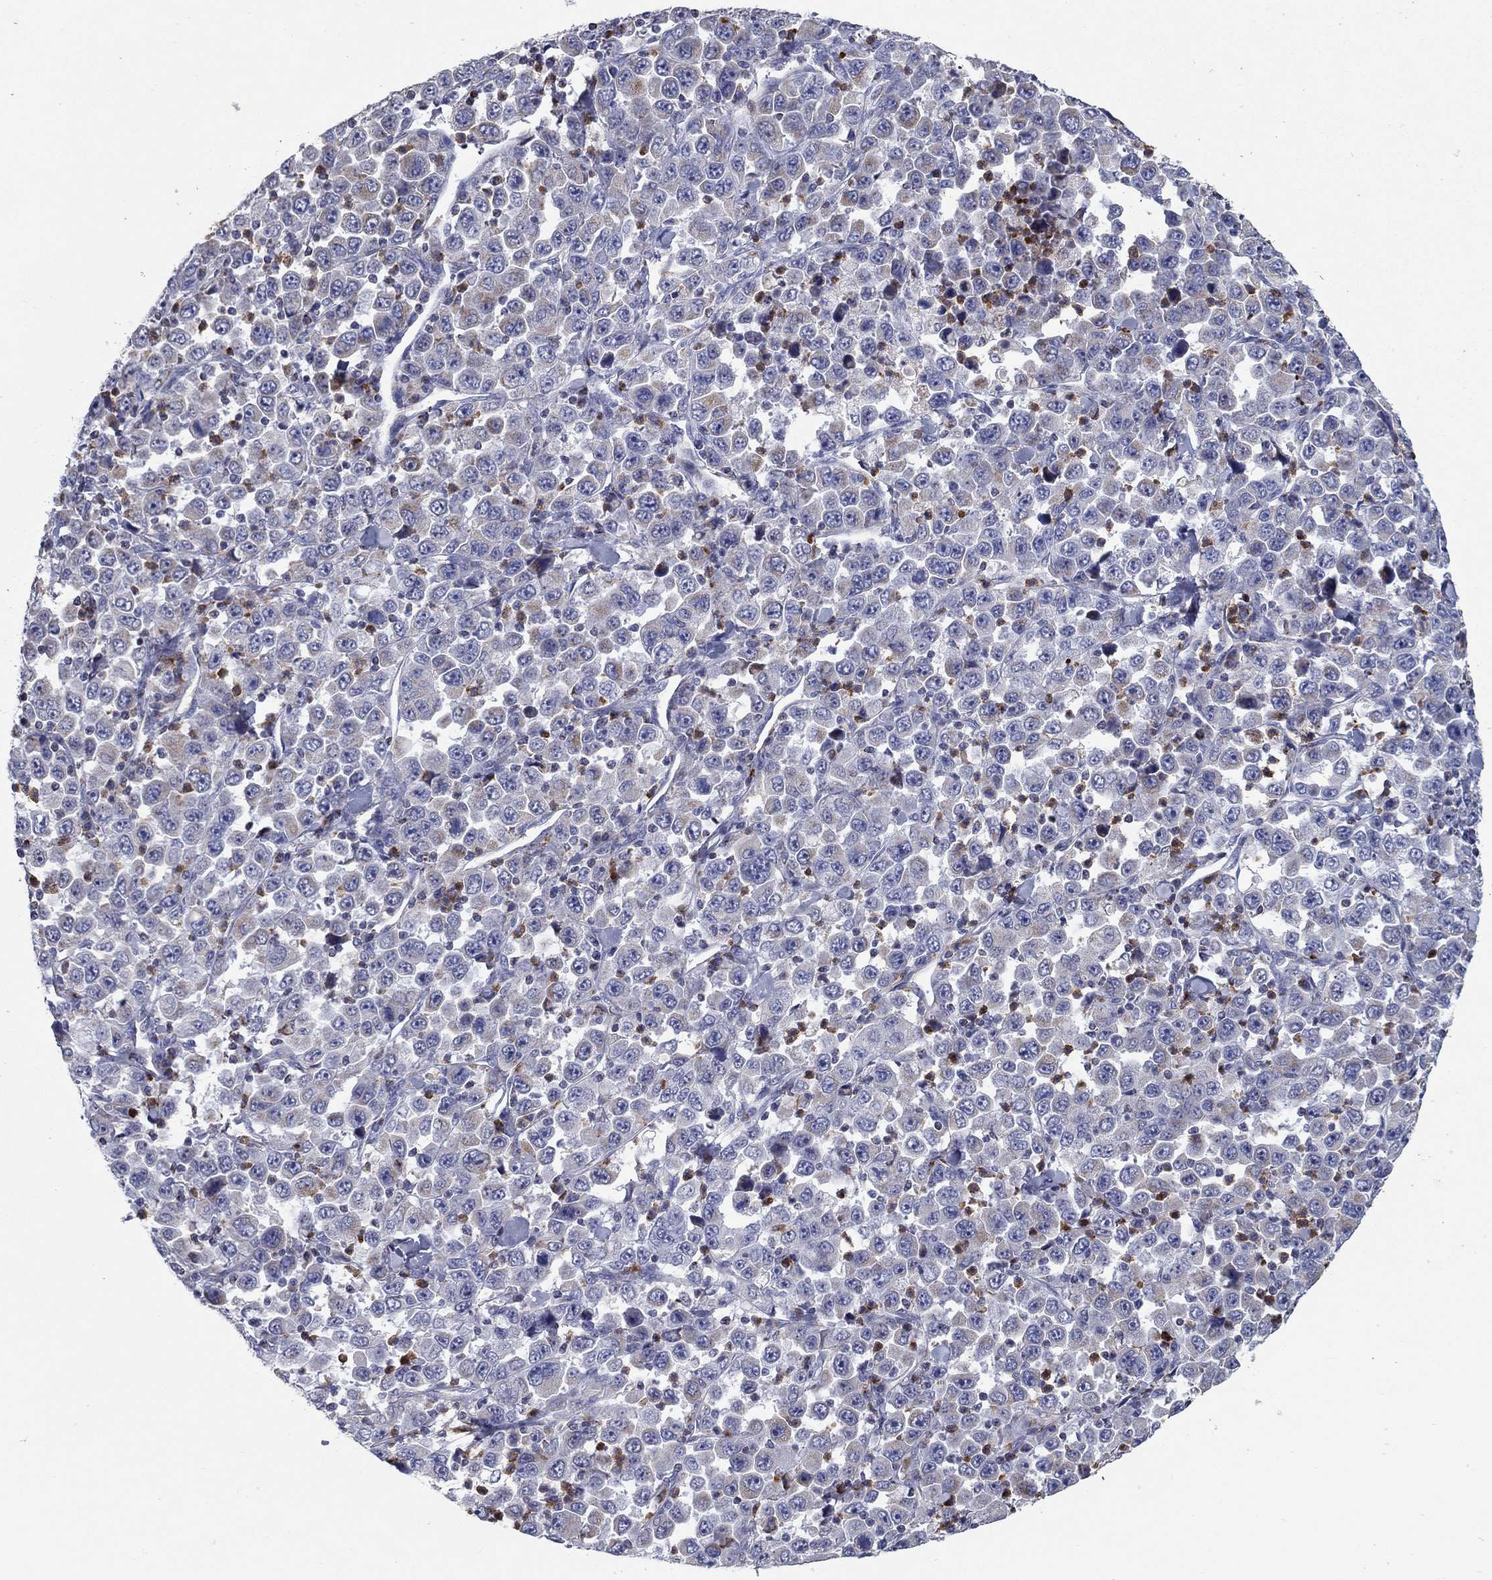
{"staining": {"intensity": "weak", "quantity": "<25%", "location": "cytoplasmic/membranous"}, "tissue": "stomach cancer", "cell_type": "Tumor cells", "image_type": "cancer", "snomed": [{"axis": "morphology", "description": "Normal tissue, NOS"}, {"axis": "morphology", "description": "Adenocarcinoma, NOS"}, {"axis": "topography", "description": "Stomach, upper"}, {"axis": "topography", "description": "Stomach"}], "caption": "This is a micrograph of immunohistochemistry (IHC) staining of adenocarcinoma (stomach), which shows no positivity in tumor cells.", "gene": "NDUFA4L2", "patient": {"sex": "male", "age": 59}}